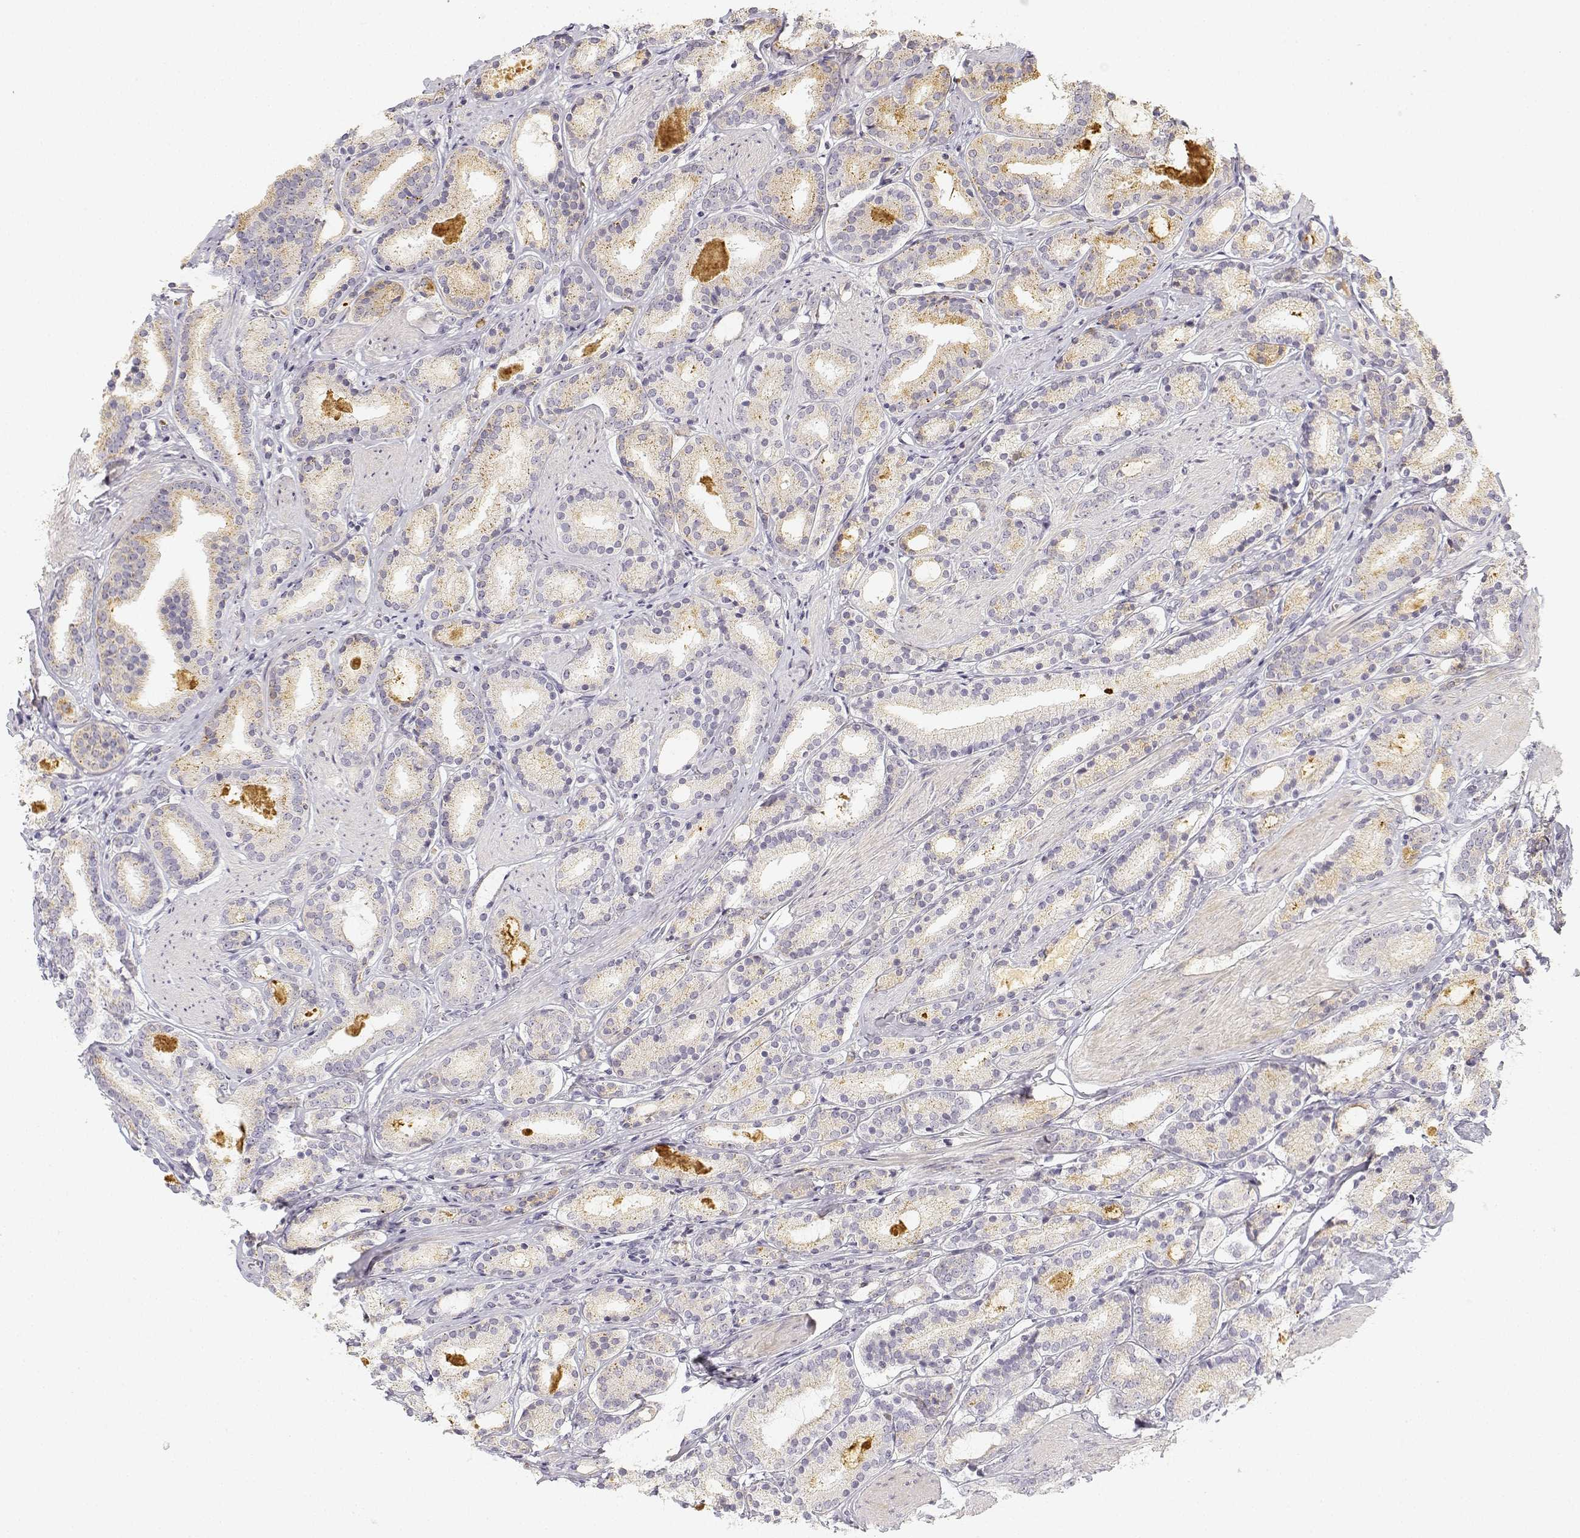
{"staining": {"intensity": "weak", "quantity": "<25%", "location": "cytoplasmic/membranous"}, "tissue": "prostate cancer", "cell_type": "Tumor cells", "image_type": "cancer", "snomed": [{"axis": "morphology", "description": "Adenocarcinoma, High grade"}, {"axis": "topography", "description": "Prostate"}], "caption": "High-grade adenocarcinoma (prostate) was stained to show a protein in brown. There is no significant positivity in tumor cells.", "gene": "GLIPR1L2", "patient": {"sex": "male", "age": 63}}